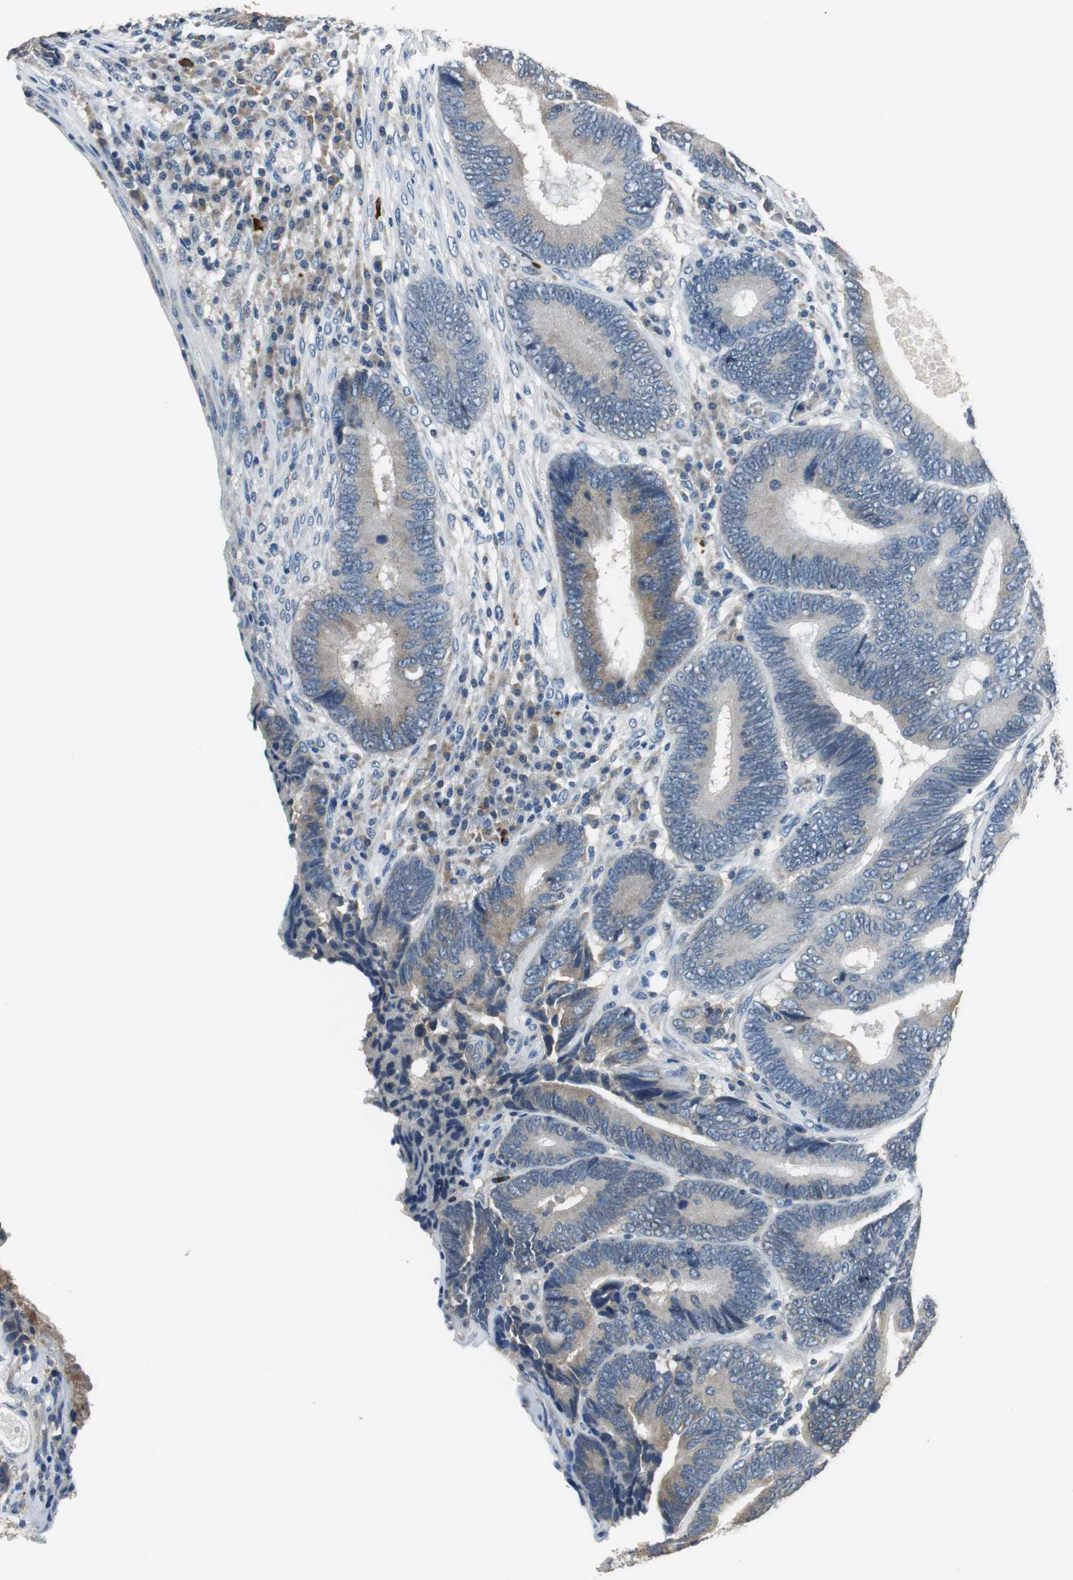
{"staining": {"intensity": "weak", "quantity": "25%-75%", "location": "cytoplasmic/membranous"}, "tissue": "colorectal cancer", "cell_type": "Tumor cells", "image_type": "cancer", "snomed": [{"axis": "morphology", "description": "Adenocarcinoma, NOS"}, {"axis": "topography", "description": "Colon"}], "caption": "The image demonstrates immunohistochemical staining of adenocarcinoma (colorectal). There is weak cytoplasmic/membranous expression is seen in approximately 25%-75% of tumor cells.", "gene": "MTIF2", "patient": {"sex": "female", "age": 78}}